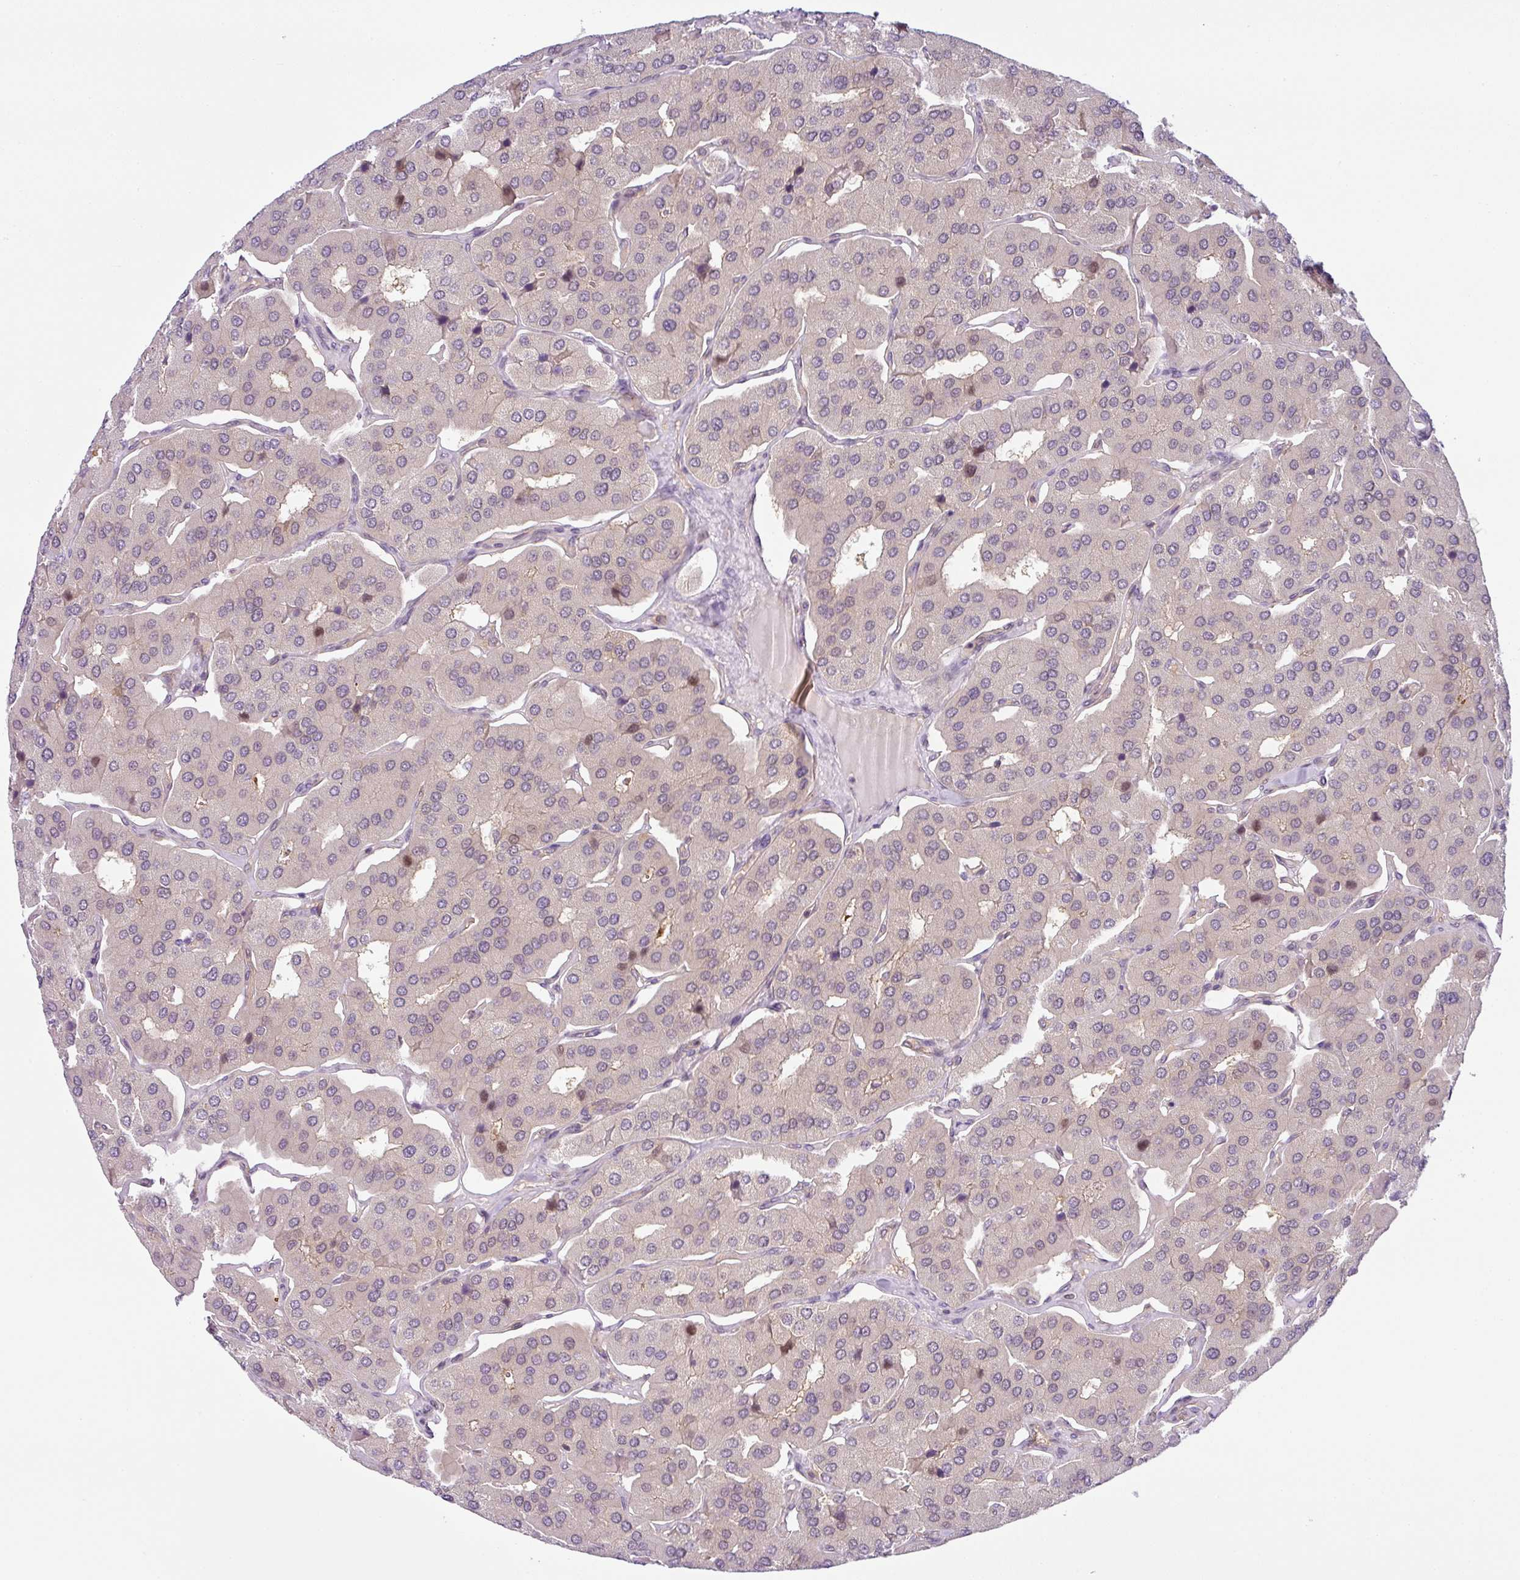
{"staining": {"intensity": "negative", "quantity": "none", "location": "none"}, "tissue": "parathyroid gland", "cell_type": "Glandular cells", "image_type": "normal", "snomed": [{"axis": "morphology", "description": "Normal tissue, NOS"}, {"axis": "morphology", "description": "Adenoma, NOS"}, {"axis": "topography", "description": "Parathyroid gland"}], "caption": "Glandular cells show no significant staining in unremarkable parathyroid gland. Nuclei are stained in blue.", "gene": "NDUFB2", "patient": {"sex": "female", "age": 86}}